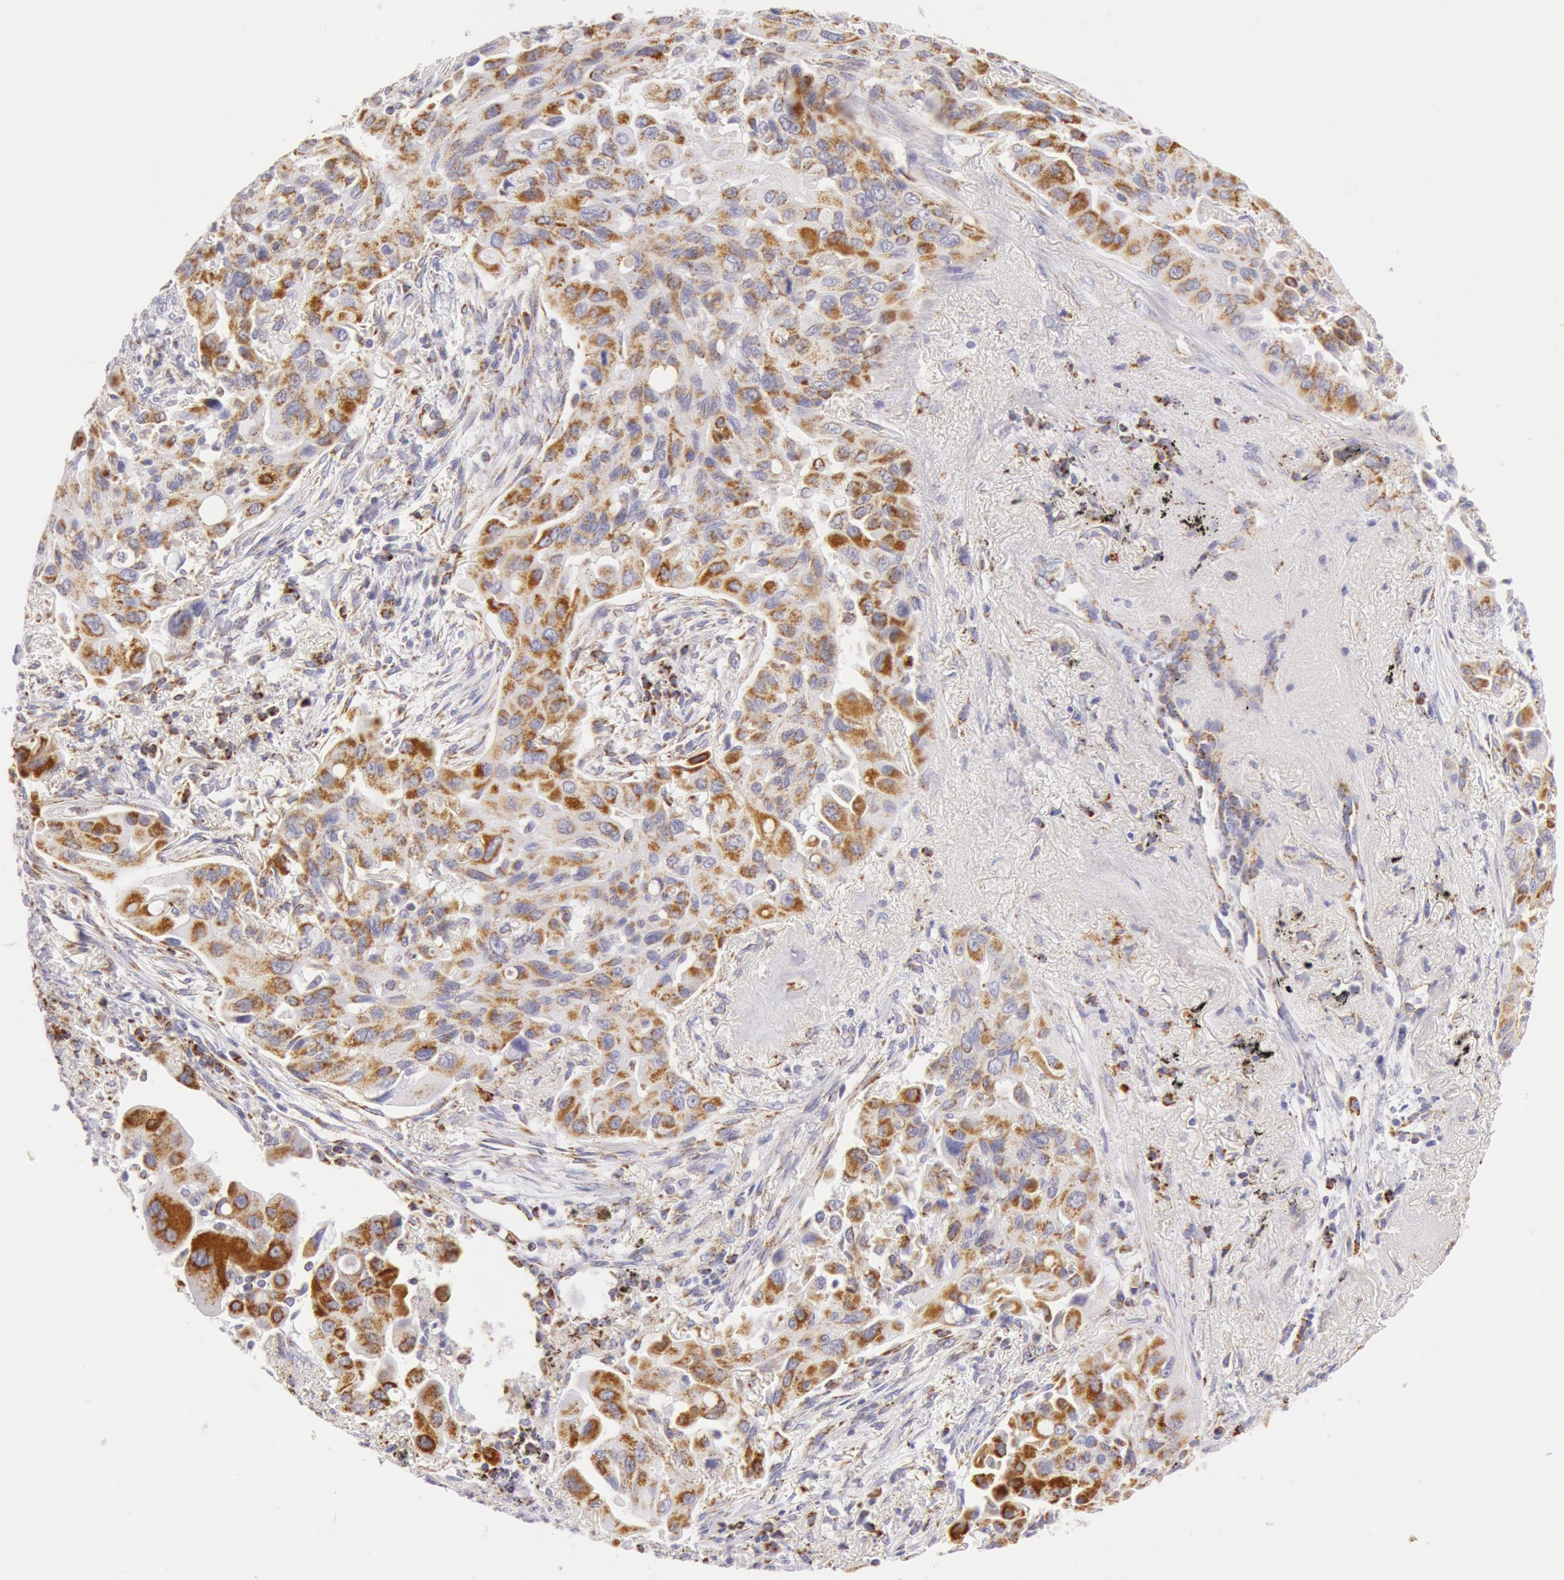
{"staining": {"intensity": "moderate", "quantity": "25%-75%", "location": "cytoplasmic/membranous"}, "tissue": "lung cancer", "cell_type": "Tumor cells", "image_type": "cancer", "snomed": [{"axis": "morphology", "description": "Adenocarcinoma, NOS"}, {"axis": "topography", "description": "Lung"}], "caption": "Tumor cells reveal medium levels of moderate cytoplasmic/membranous expression in approximately 25%-75% of cells in human adenocarcinoma (lung).", "gene": "ATP5F1B", "patient": {"sex": "male", "age": 68}}